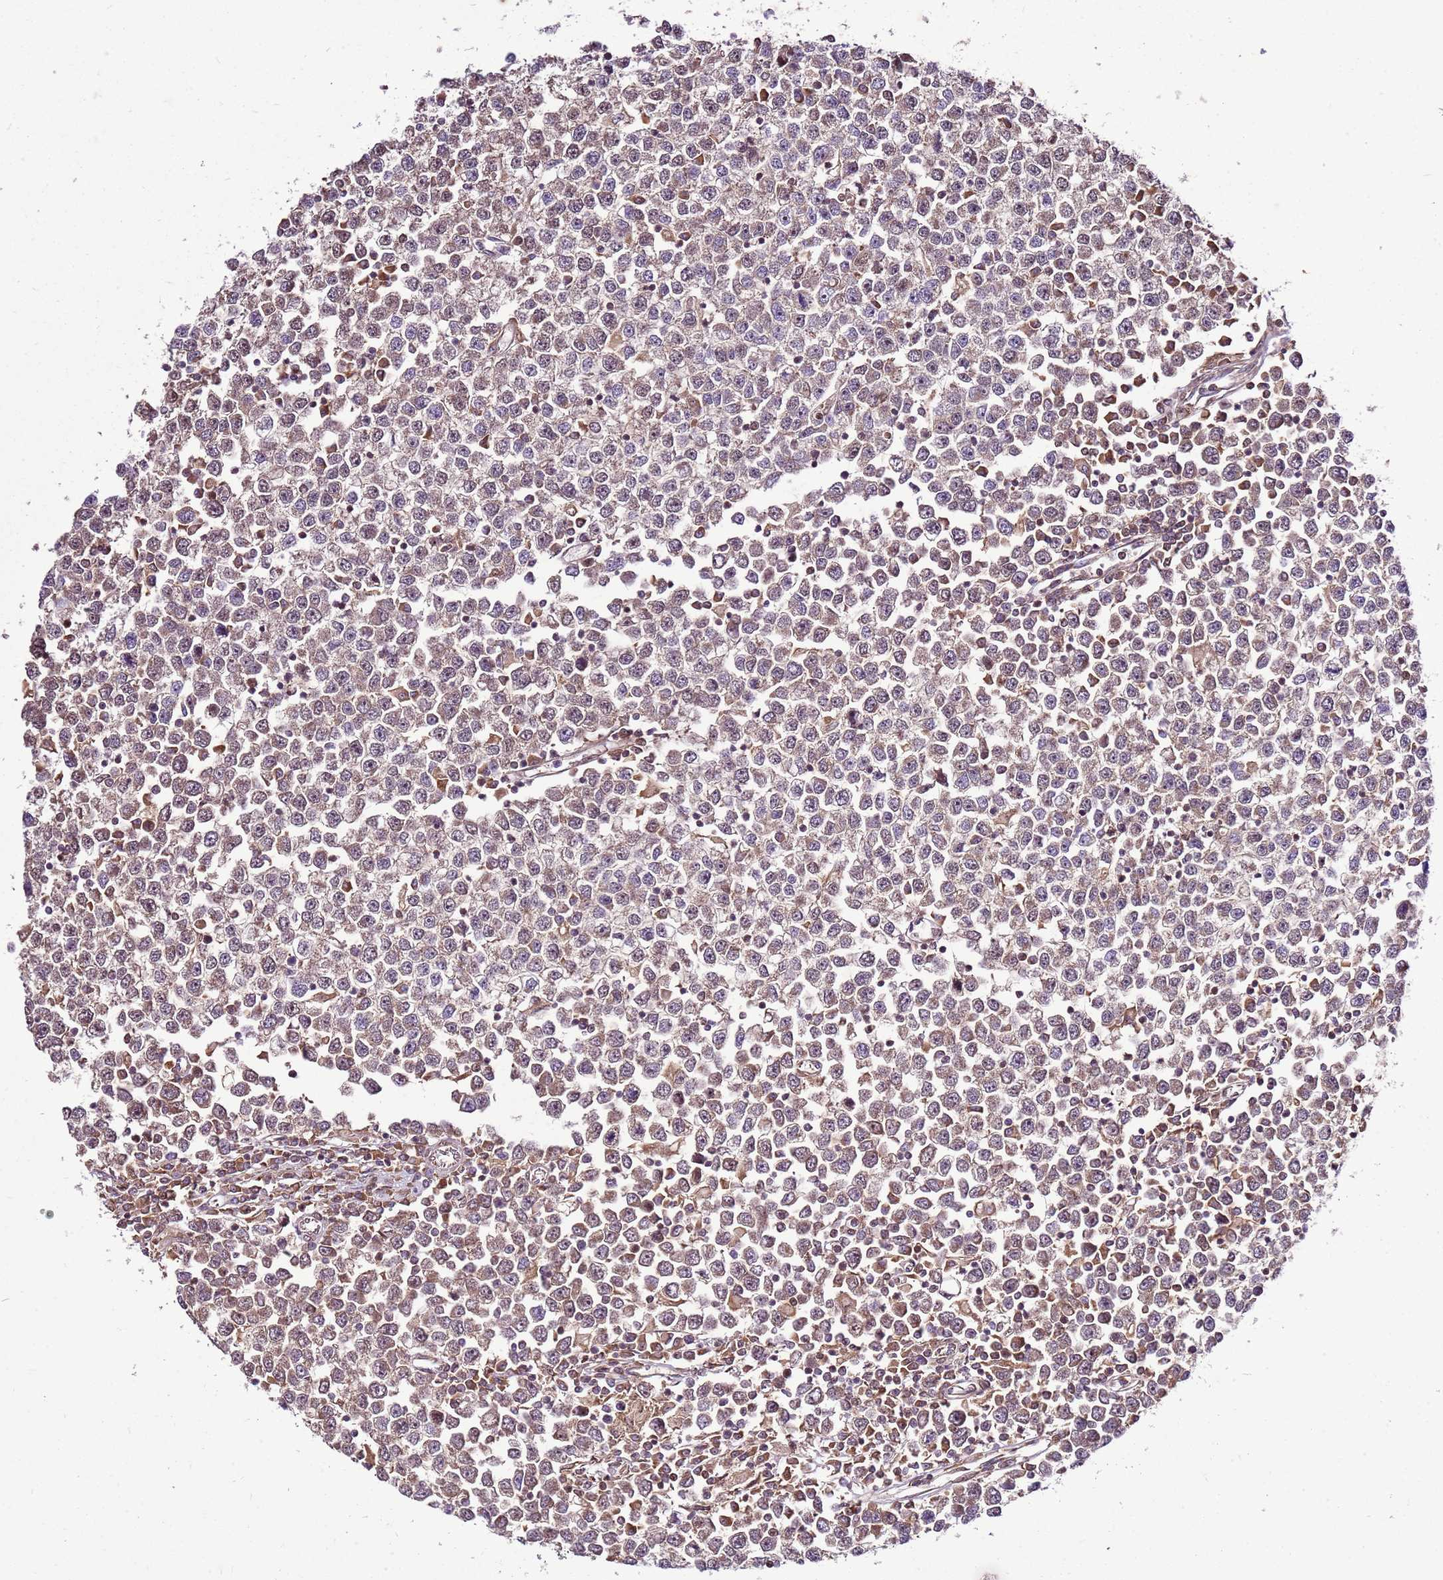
{"staining": {"intensity": "weak", "quantity": ">75%", "location": "cytoplasmic/membranous"}, "tissue": "testis cancer", "cell_type": "Tumor cells", "image_type": "cancer", "snomed": [{"axis": "morphology", "description": "Seminoma, NOS"}, {"axis": "topography", "description": "Testis"}], "caption": "Immunohistochemical staining of testis seminoma shows low levels of weak cytoplasmic/membranous staining in approximately >75% of tumor cells. The staining is performed using DAB brown chromogen to label protein expression. The nuclei are counter-stained blue using hematoxylin.", "gene": "RASA3", "patient": {"sex": "male", "age": 65}}